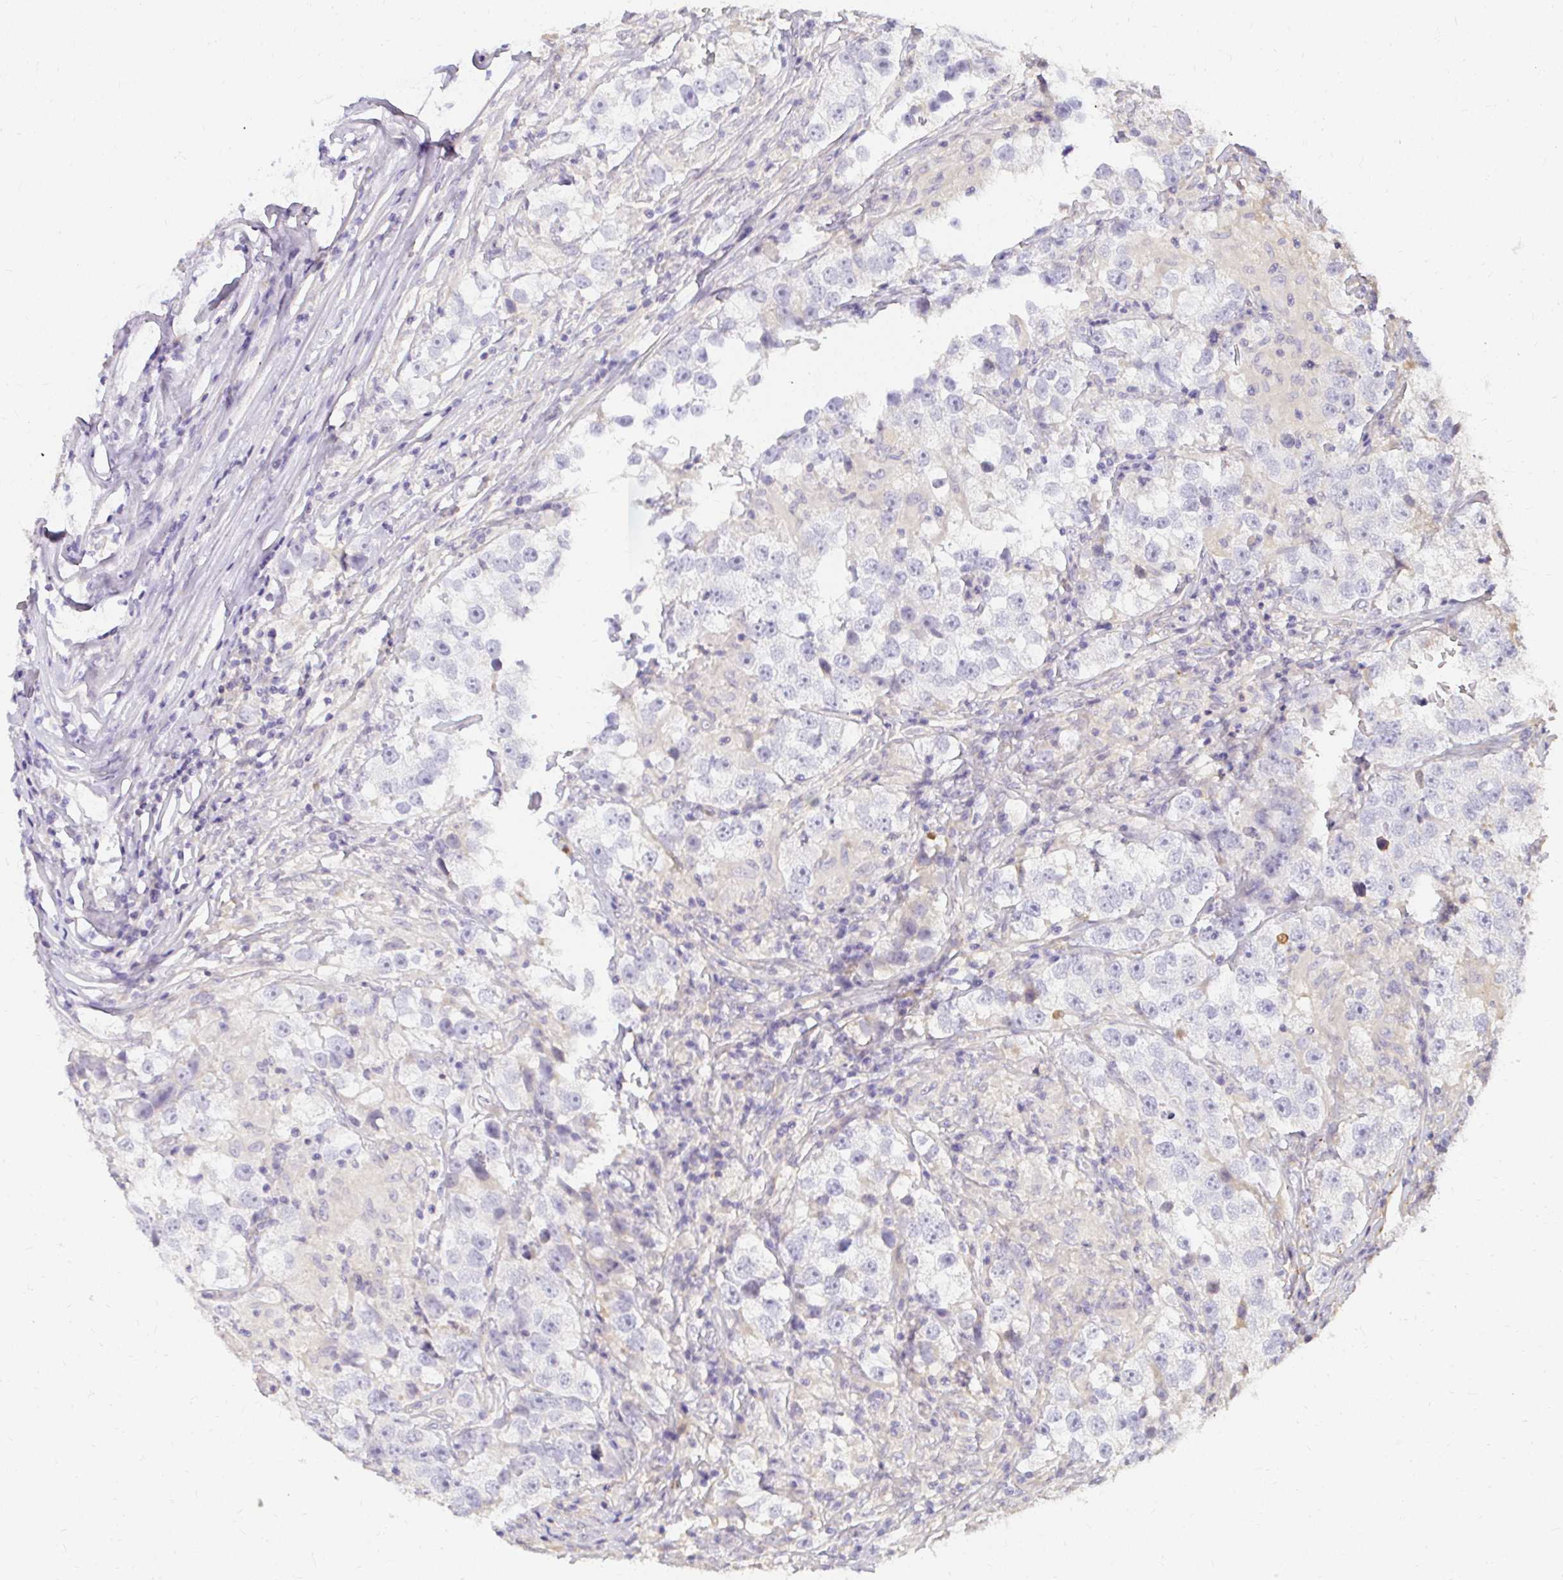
{"staining": {"intensity": "negative", "quantity": "none", "location": "none"}, "tissue": "testis cancer", "cell_type": "Tumor cells", "image_type": "cancer", "snomed": [{"axis": "morphology", "description": "Seminoma, NOS"}, {"axis": "topography", "description": "Testis"}], "caption": "A histopathology image of human testis cancer (seminoma) is negative for staining in tumor cells.", "gene": "LOXL4", "patient": {"sex": "male", "age": 46}}